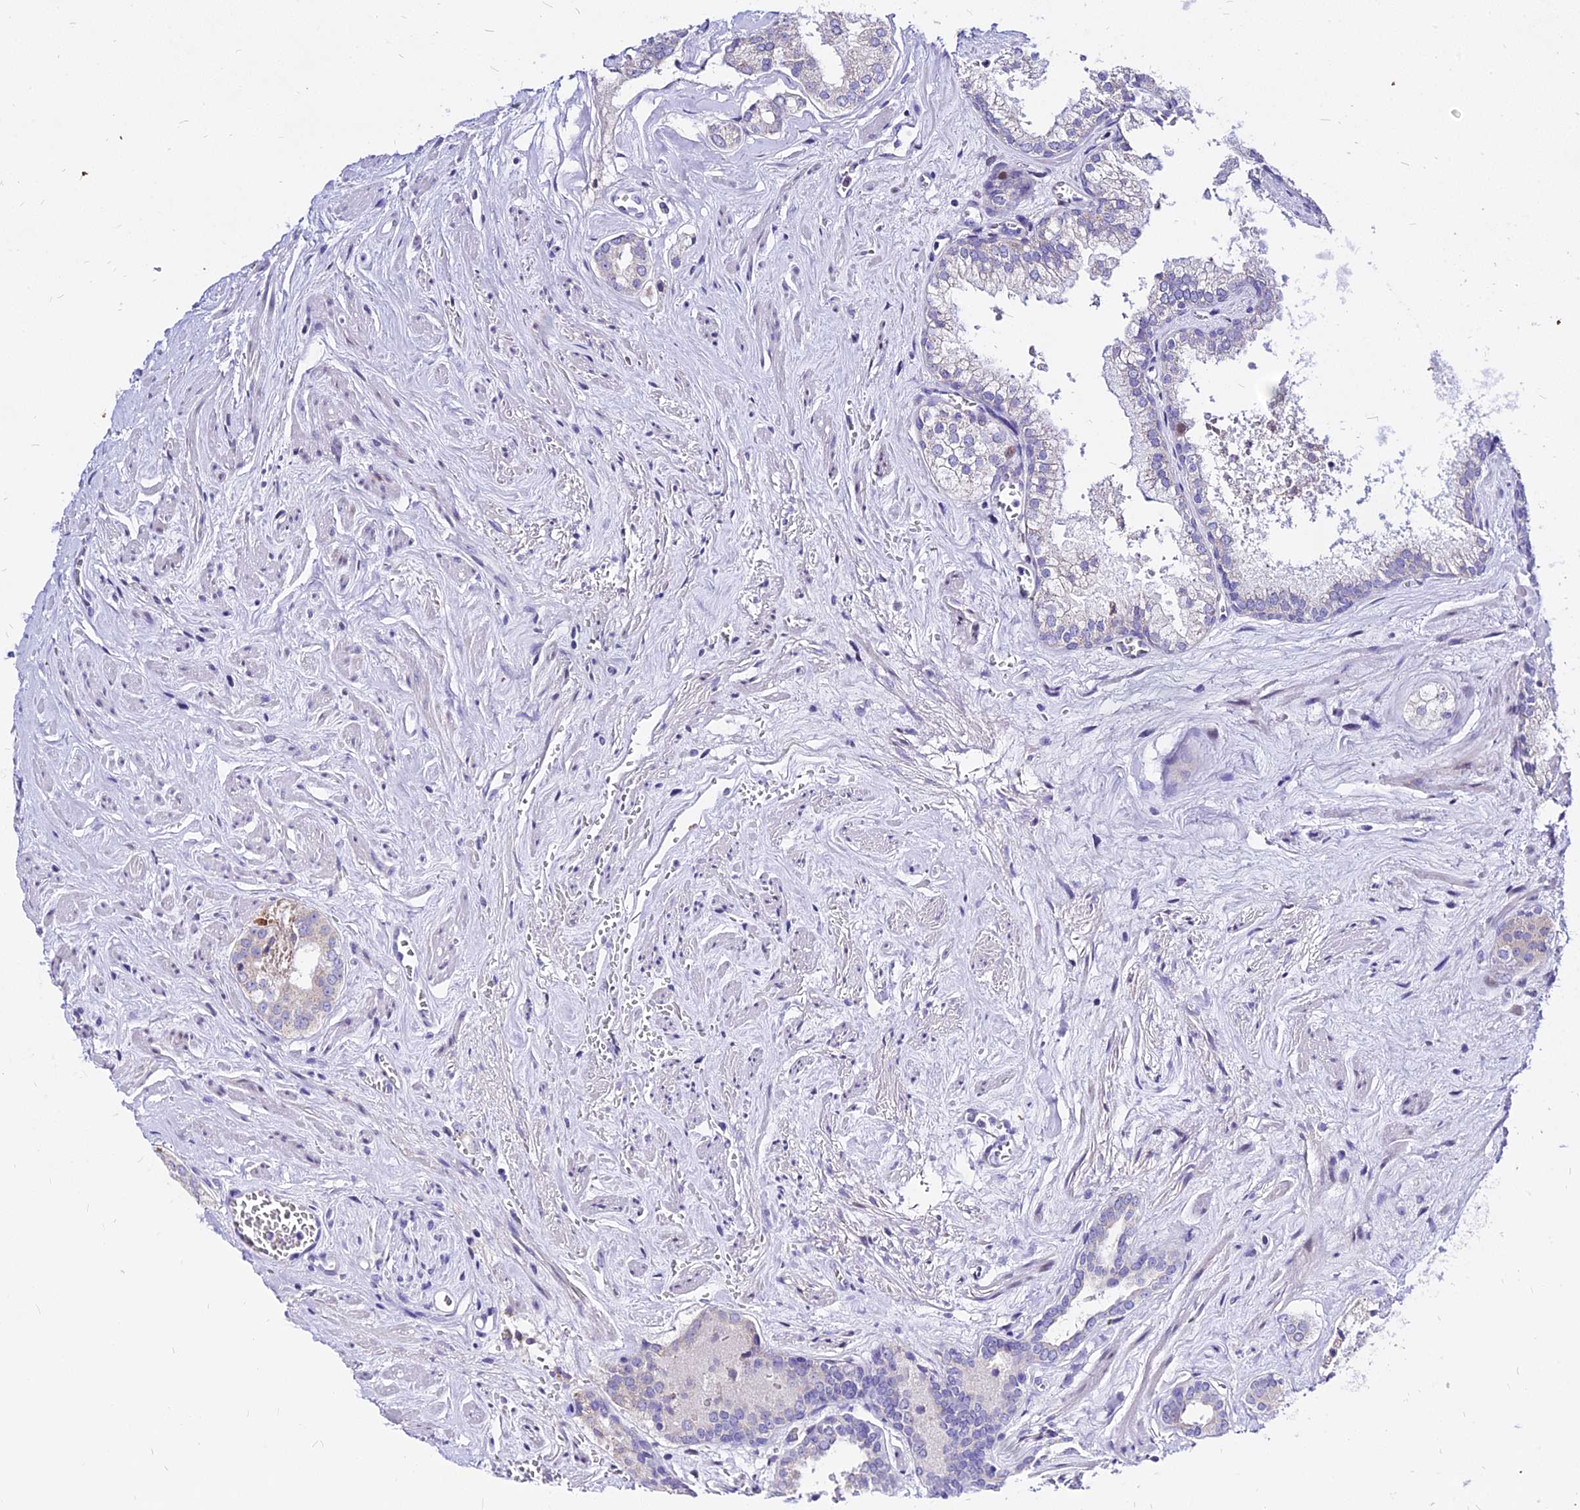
{"staining": {"intensity": "negative", "quantity": "none", "location": "none"}, "tissue": "prostate cancer", "cell_type": "Tumor cells", "image_type": "cancer", "snomed": [{"axis": "morphology", "description": "Adenocarcinoma, Low grade"}, {"axis": "topography", "description": "Prostate"}], "caption": "Immunohistochemistry of prostate adenocarcinoma (low-grade) displays no expression in tumor cells. The staining was performed using DAB to visualize the protein expression in brown, while the nuclei were stained in blue with hematoxylin (Magnification: 20x).", "gene": "CARD18", "patient": {"sex": "male", "age": 68}}